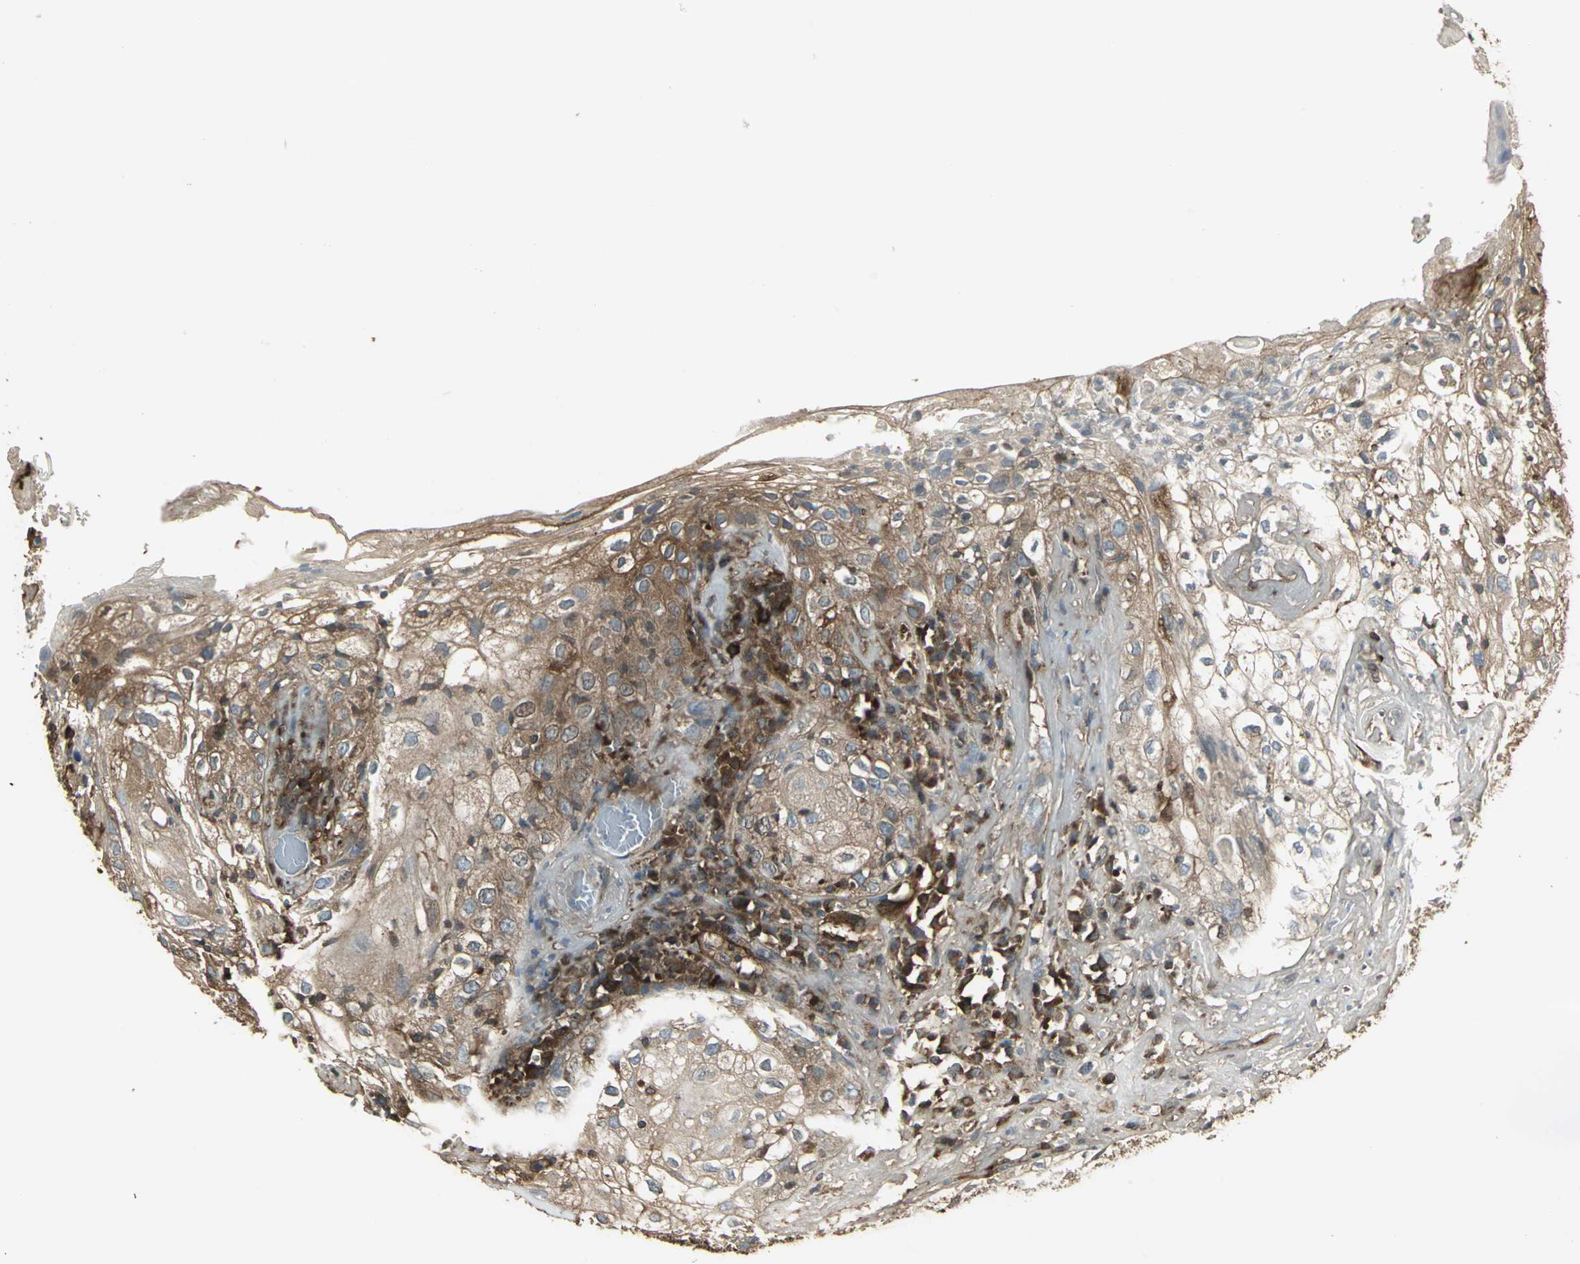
{"staining": {"intensity": "moderate", "quantity": ">75%", "location": "cytoplasmic/membranous"}, "tissue": "skin cancer", "cell_type": "Tumor cells", "image_type": "cancer", "snomed": [{"axis": "morphology", "description": "Squamous cell carcinoma, NOS"}, {"axis": "topography", "description": "Skin"}], "caption": "Protein staining of skin squamous cell carcinoma tissue demonstrates moderate cytoplasmic/membranous expression in about >75% of tumor cells. Nuclei are stained in blue.", "gene": "PRXL2B", "patient": {"sex": "male", "age": 65}}